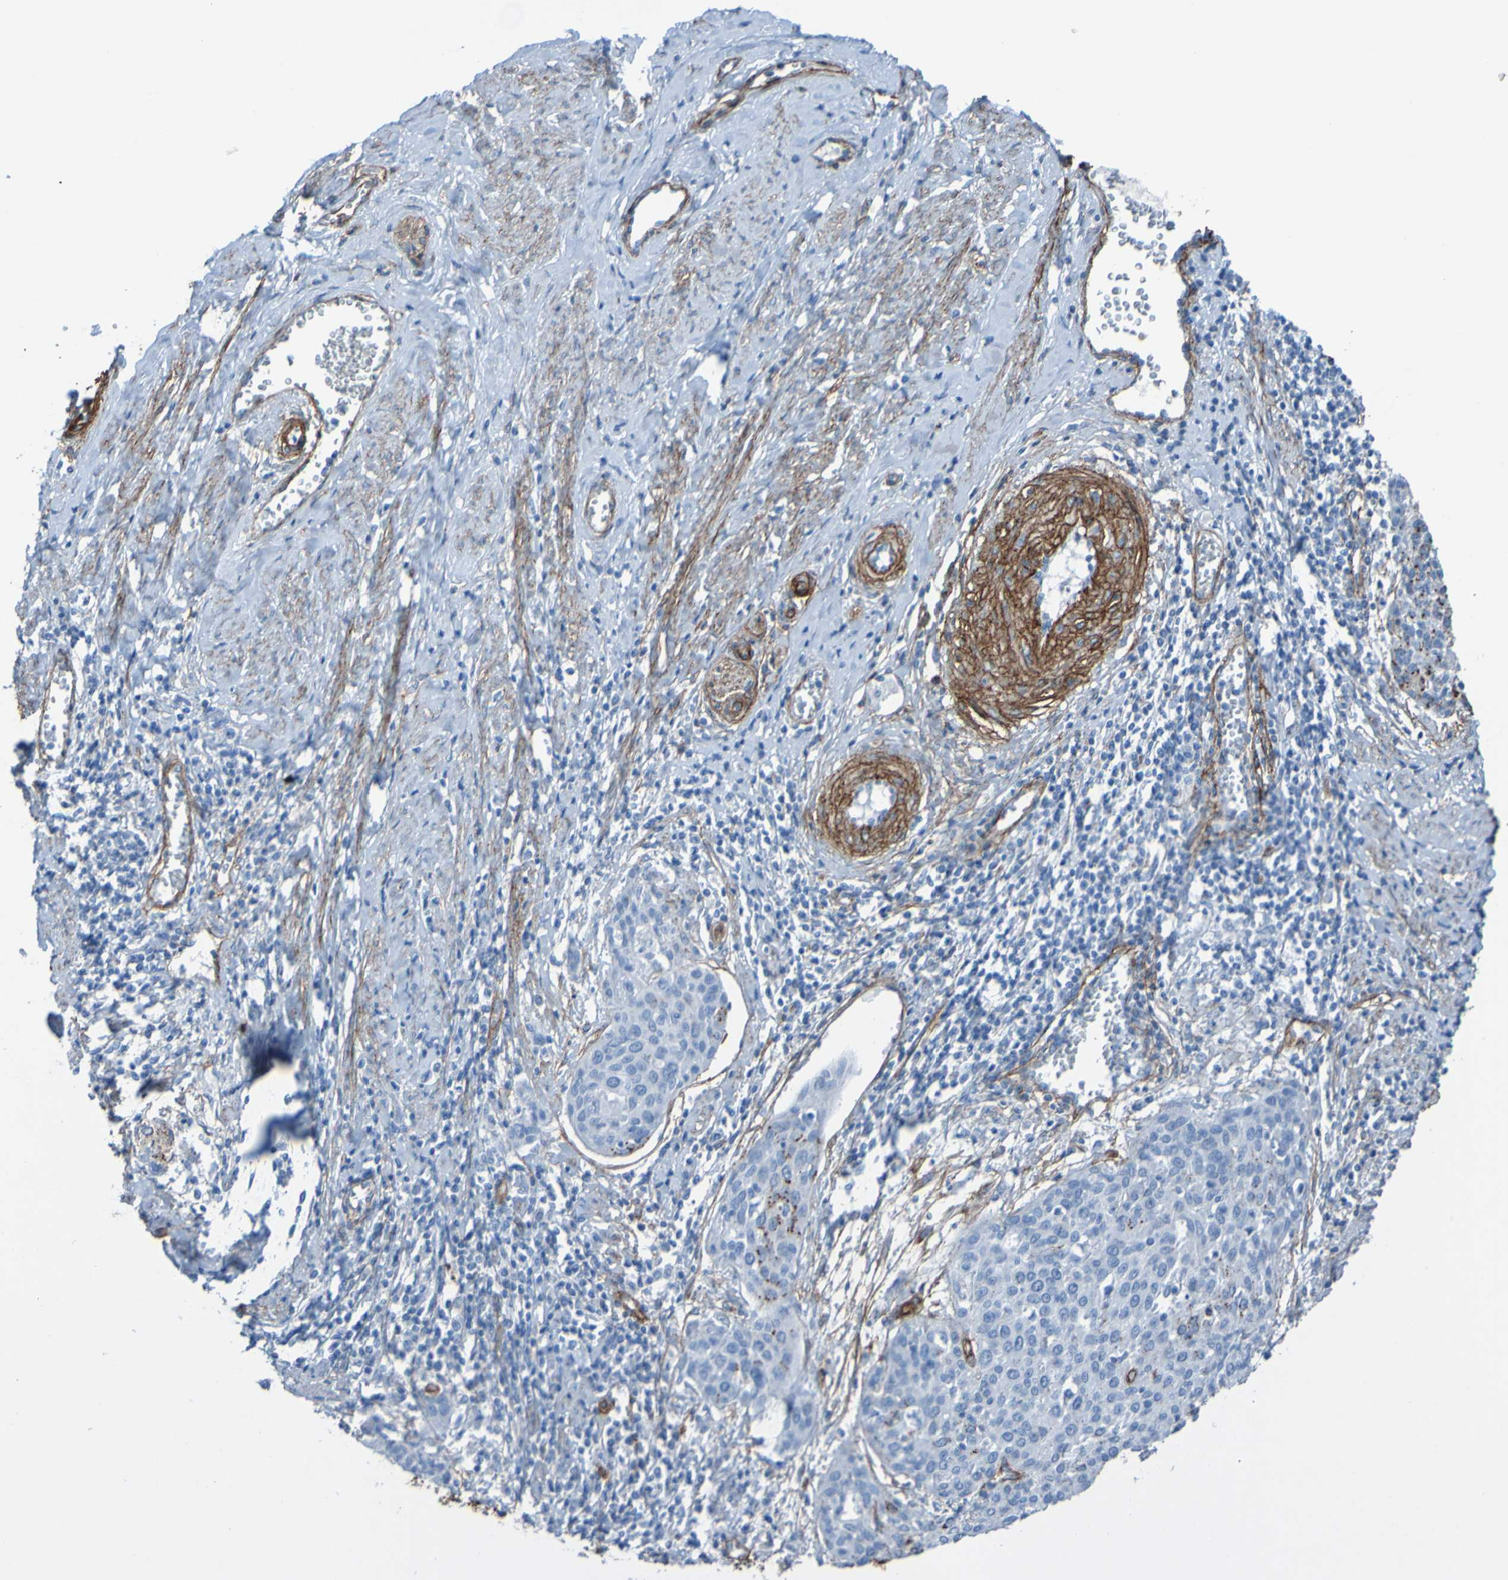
{"staining": {"intensity": "negative", "quantity": "none", "location": "none"}, "tissue": "cervical cancer", "cell_type": "Tumor cells", "image_type": "cancer", "snomed": [{"axis": "morphology", "description": "Squamous cell carcinoma, NOS"}, {"axis": "topography", "description": "Cervix"}], "caption": "Tumor cells show no significant positivity in cervical cancer. (Brightfield microscopy of DAB (3,3'-diaminobenzidine) immunohistochemistry (IHC) at high magnification).", "gene": "COL4A2", "patient": {"sex": "female", "age": 38}}